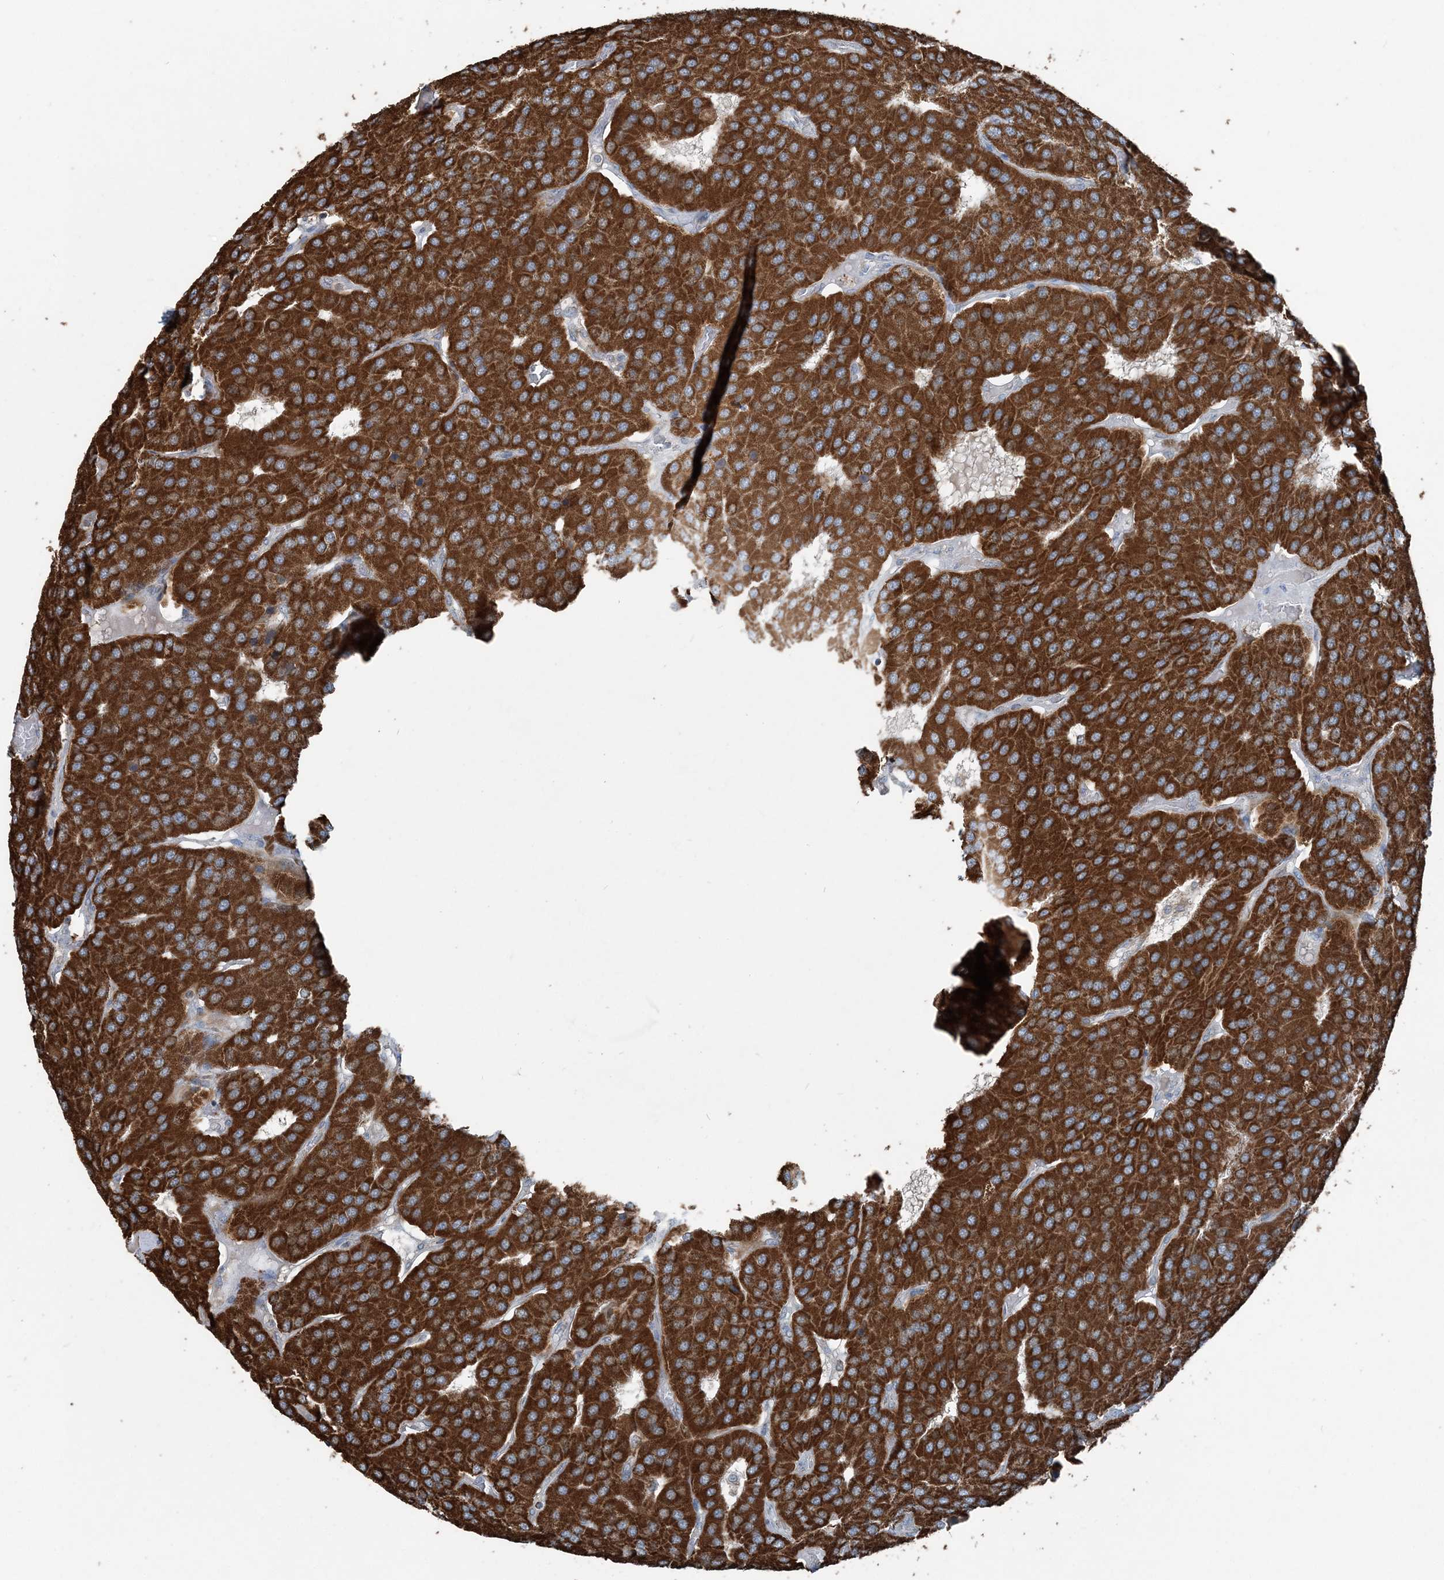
{"staining": {"intensity": "strong", "quantity": ">75%", "location": "cytoplasmic/membranous"}, "tissue": "parathyroid gland", "cell_type": "Glandular cells", "image_type": "normal", "snomed": [{"axis": "morphology", "description": "Normal tissue, NOS"}, {"axis": "morphology", "description": "Adenoma, NOS"}, {"axis": "topography", "description": "Parathyroid gland"}], "caption": "Strong cytoplasmic/membranous expression for a protein is seen in about >75% of glandular cells of unremarkable parathyroid gland using IHC.", "gene": "SUCLG1", "patient": {"sex": "female", "age": 86}}